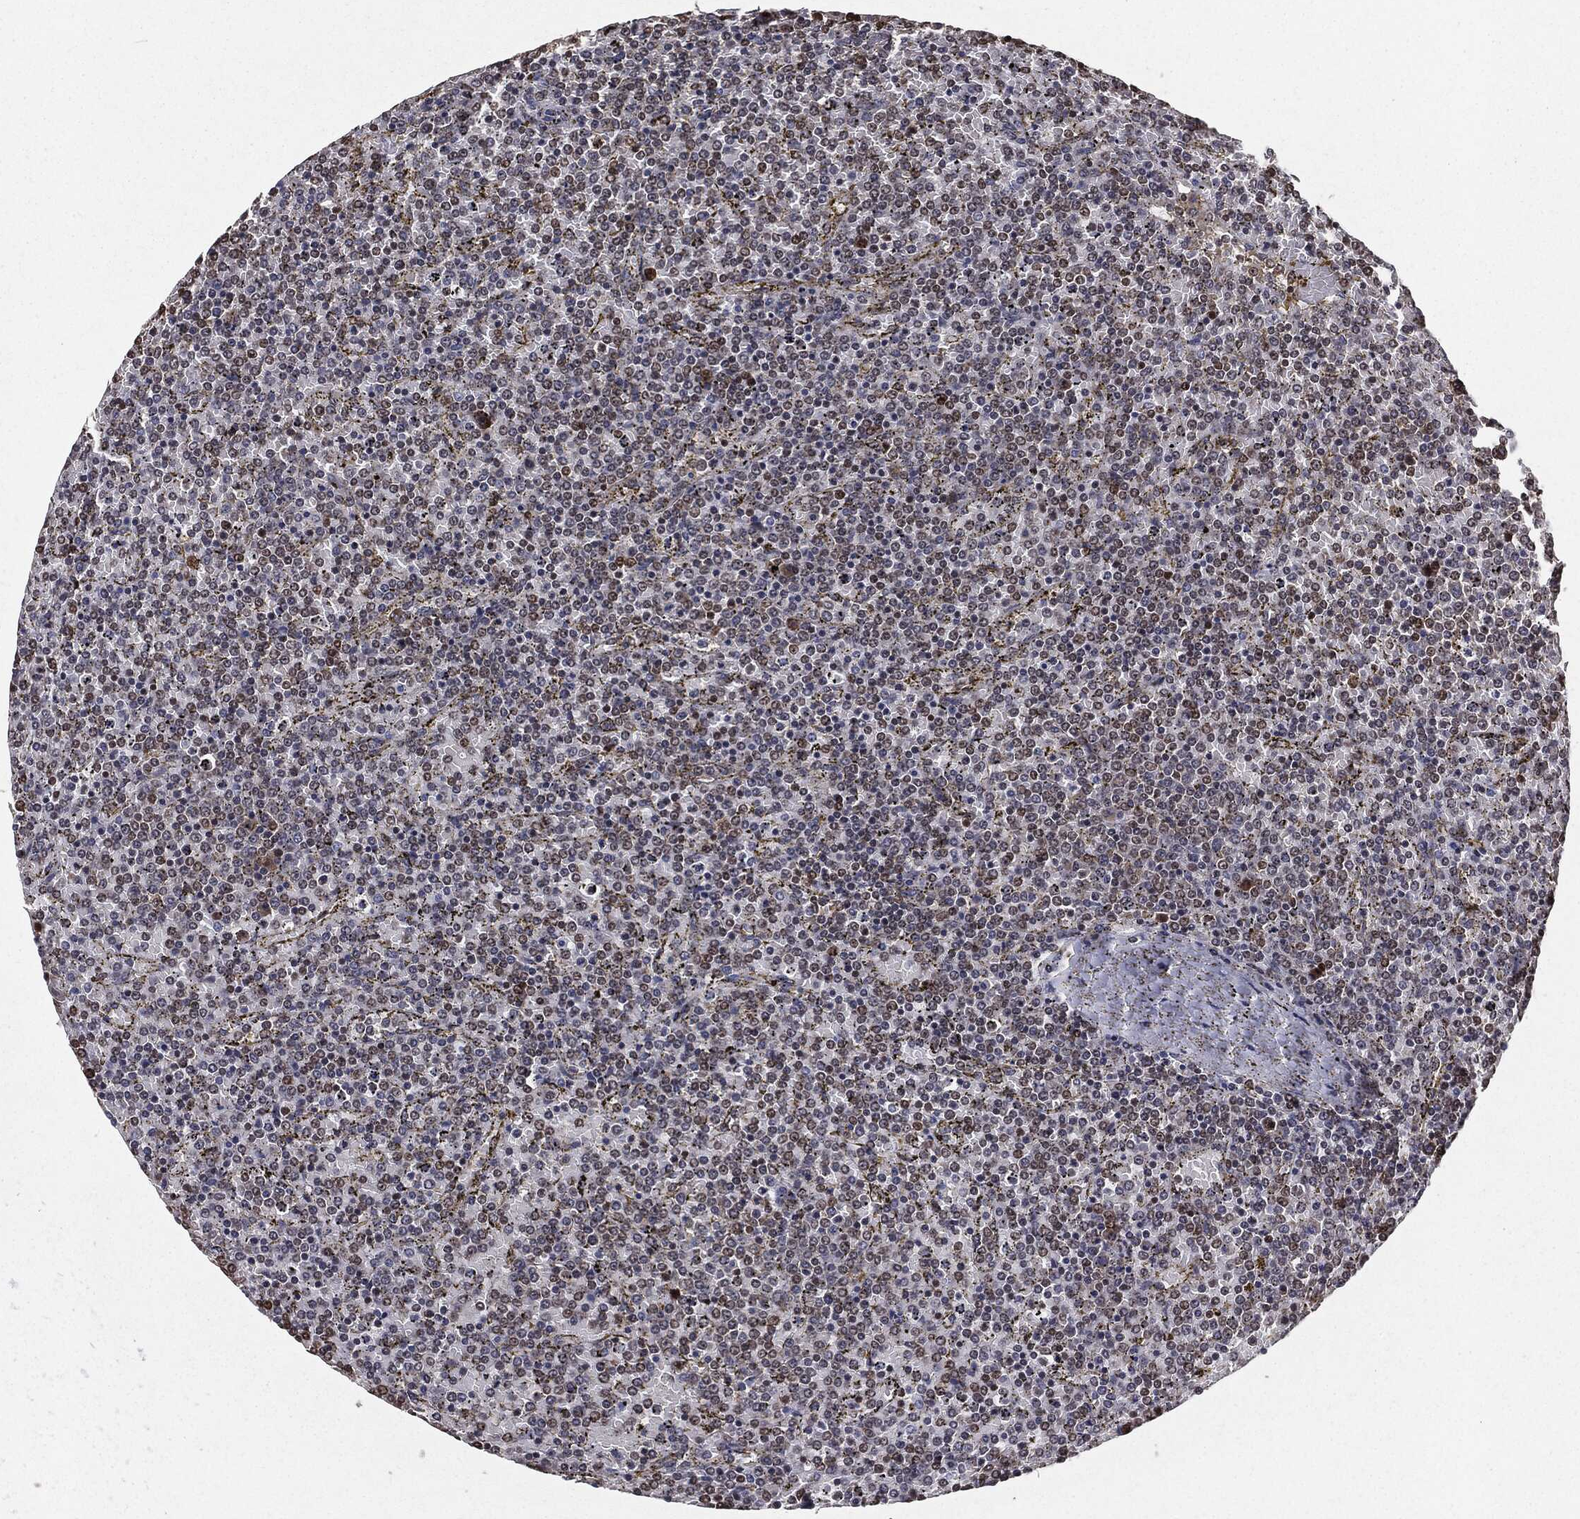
{"staining": {"intensity": "negative", "quantity": "none", "location": "none"}, "tissue": "lymphoma", "cell_type": "Tumor cells", "image_type": "cancer", "snomed": [{"axis": "morphology", "description": "Malignant lymphoma, non-Hodgkin's type, Low grade"}, {"axis": "topography", "description": "Spleen"}], "caption": "IHC histopathology image of human malignant lymphoma, non-Hodgkin's type (low-grade) stained for a protein (brown), which shows no positivity in tumor cells.", "gene": "CHCHD2", "patient": {"sex": "female", "age": 77}}